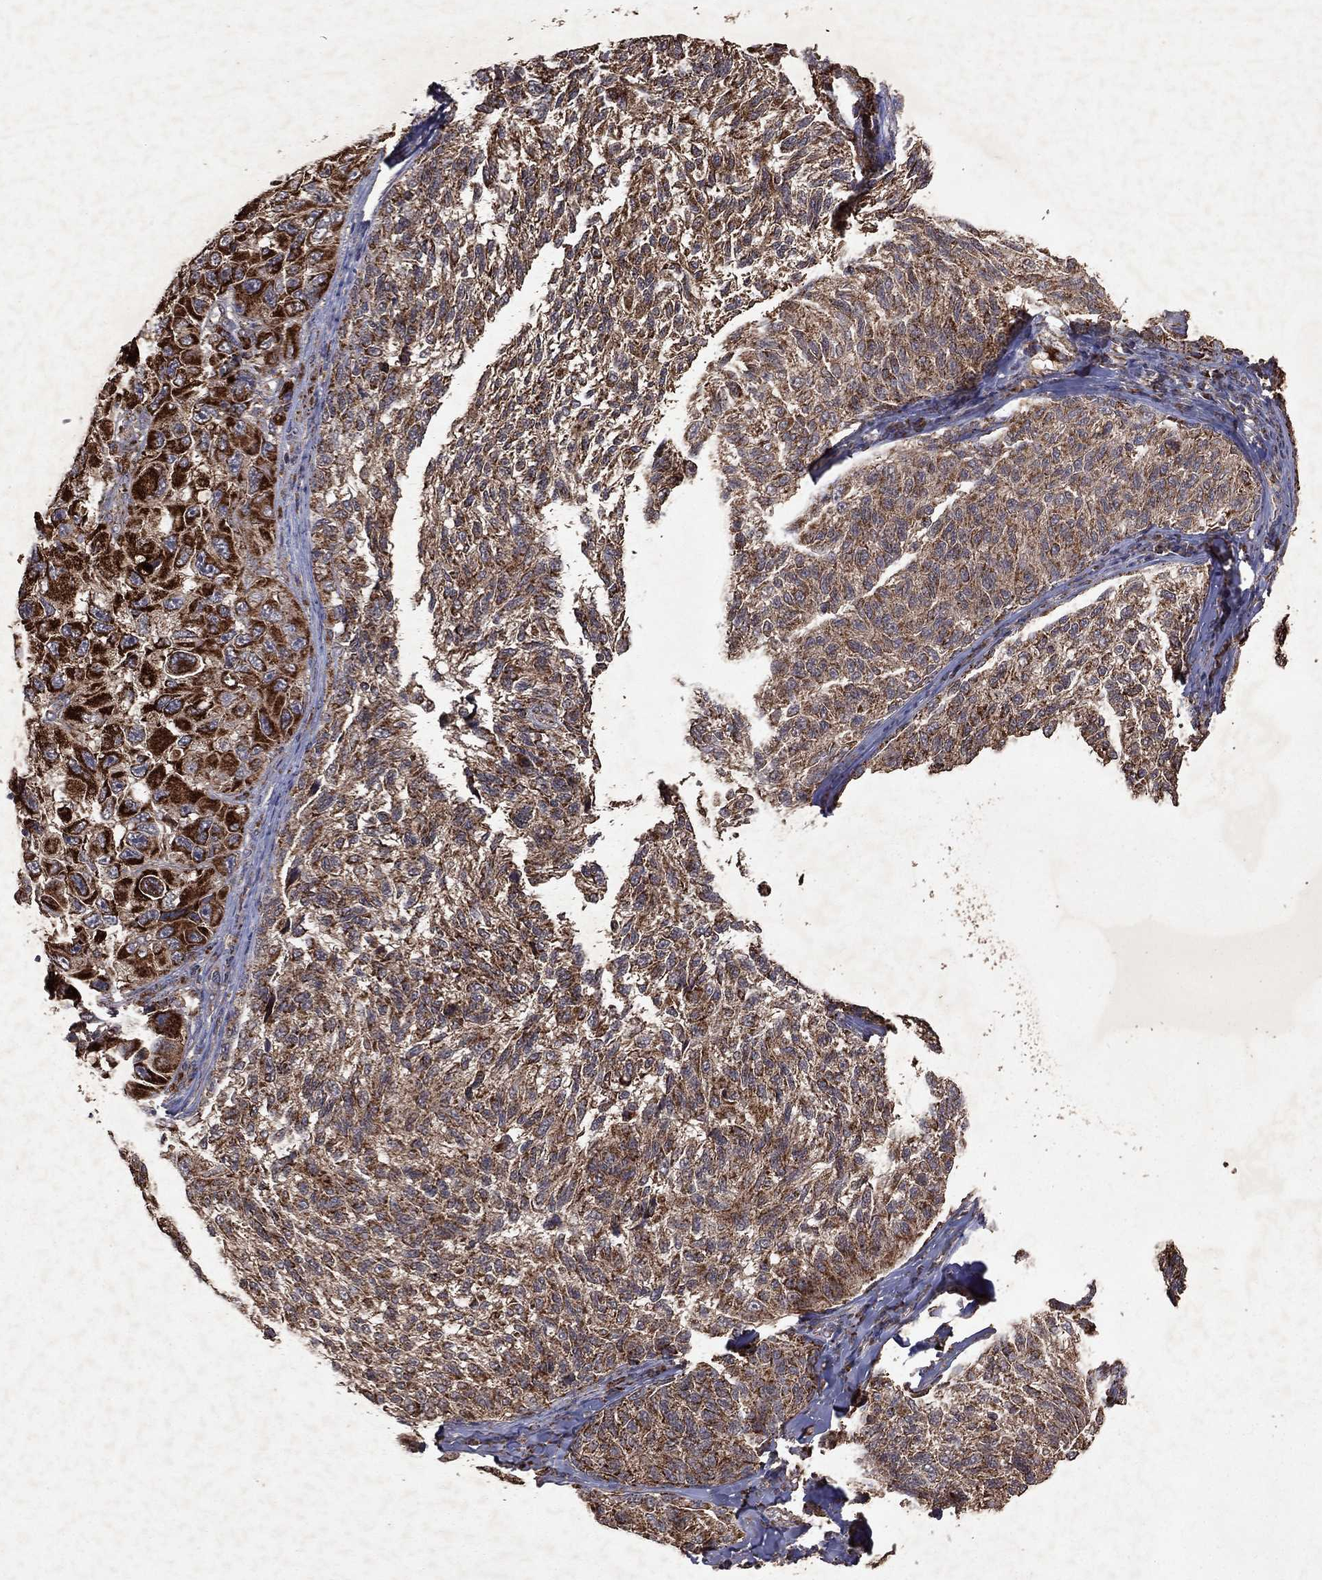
{"staining": {"intensity": "strong", "quantity": ">75%", "location": "cytoplasmic/membranous"}, "tissue": "melanoma", "cell_type": "Tumor cells", "image_type": "cancer", "snomed": [{"axis": "morphology", "description": "Malignant melanoma, NOS"}, {"axis": "topography", "description": "Skin"}], "caption": "Strong cytoplasmic/membranous expression is appreciated in about >75% of tumor cells in melanoma.", "gene": "PYROXD2", "patient": {"sex": "female", "age": 73}}